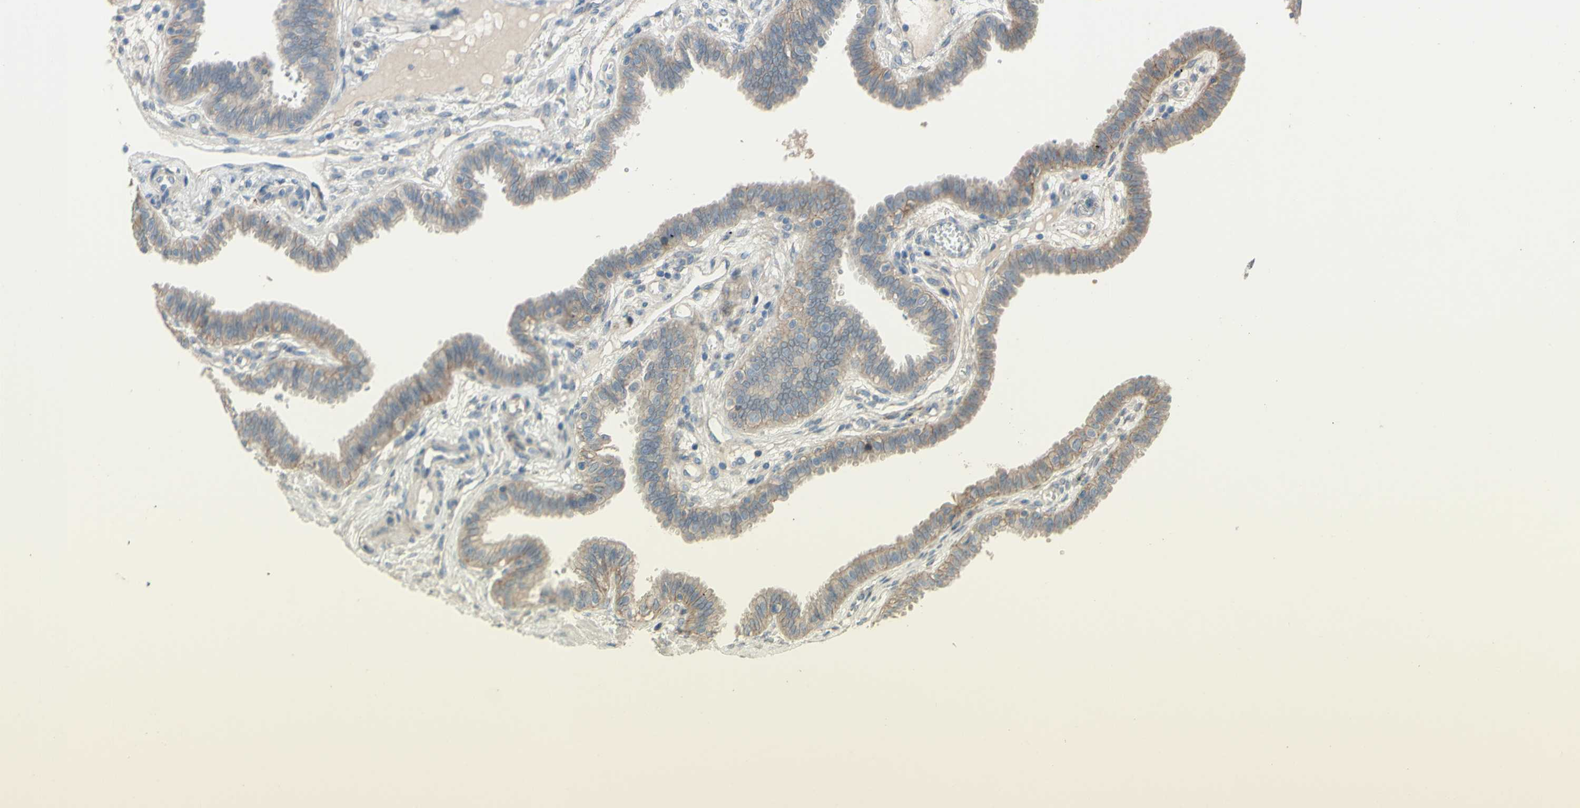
{"staining": {"intensity": "weak", "quantity": ">75%", "location": "cytoplasmic/membranous"}, "tissue": "fallopian tube", "cell_type": "Glandular cells", "image_type": "normal", "snomed": [{"axis": "morphology", "description": "Normal tissue, NOS"}, {"axis": "topography", "description": "Fallopian tube"}], "caption": "Immunohistochemical staining of unremarkable human fallopian tube shows >75% levels of weak cytoplasmic/membranous protein expression in approximately >75% of glandular cells.", "gene": "CDCP1", "patient": {"sex": "female", "age": 32}}